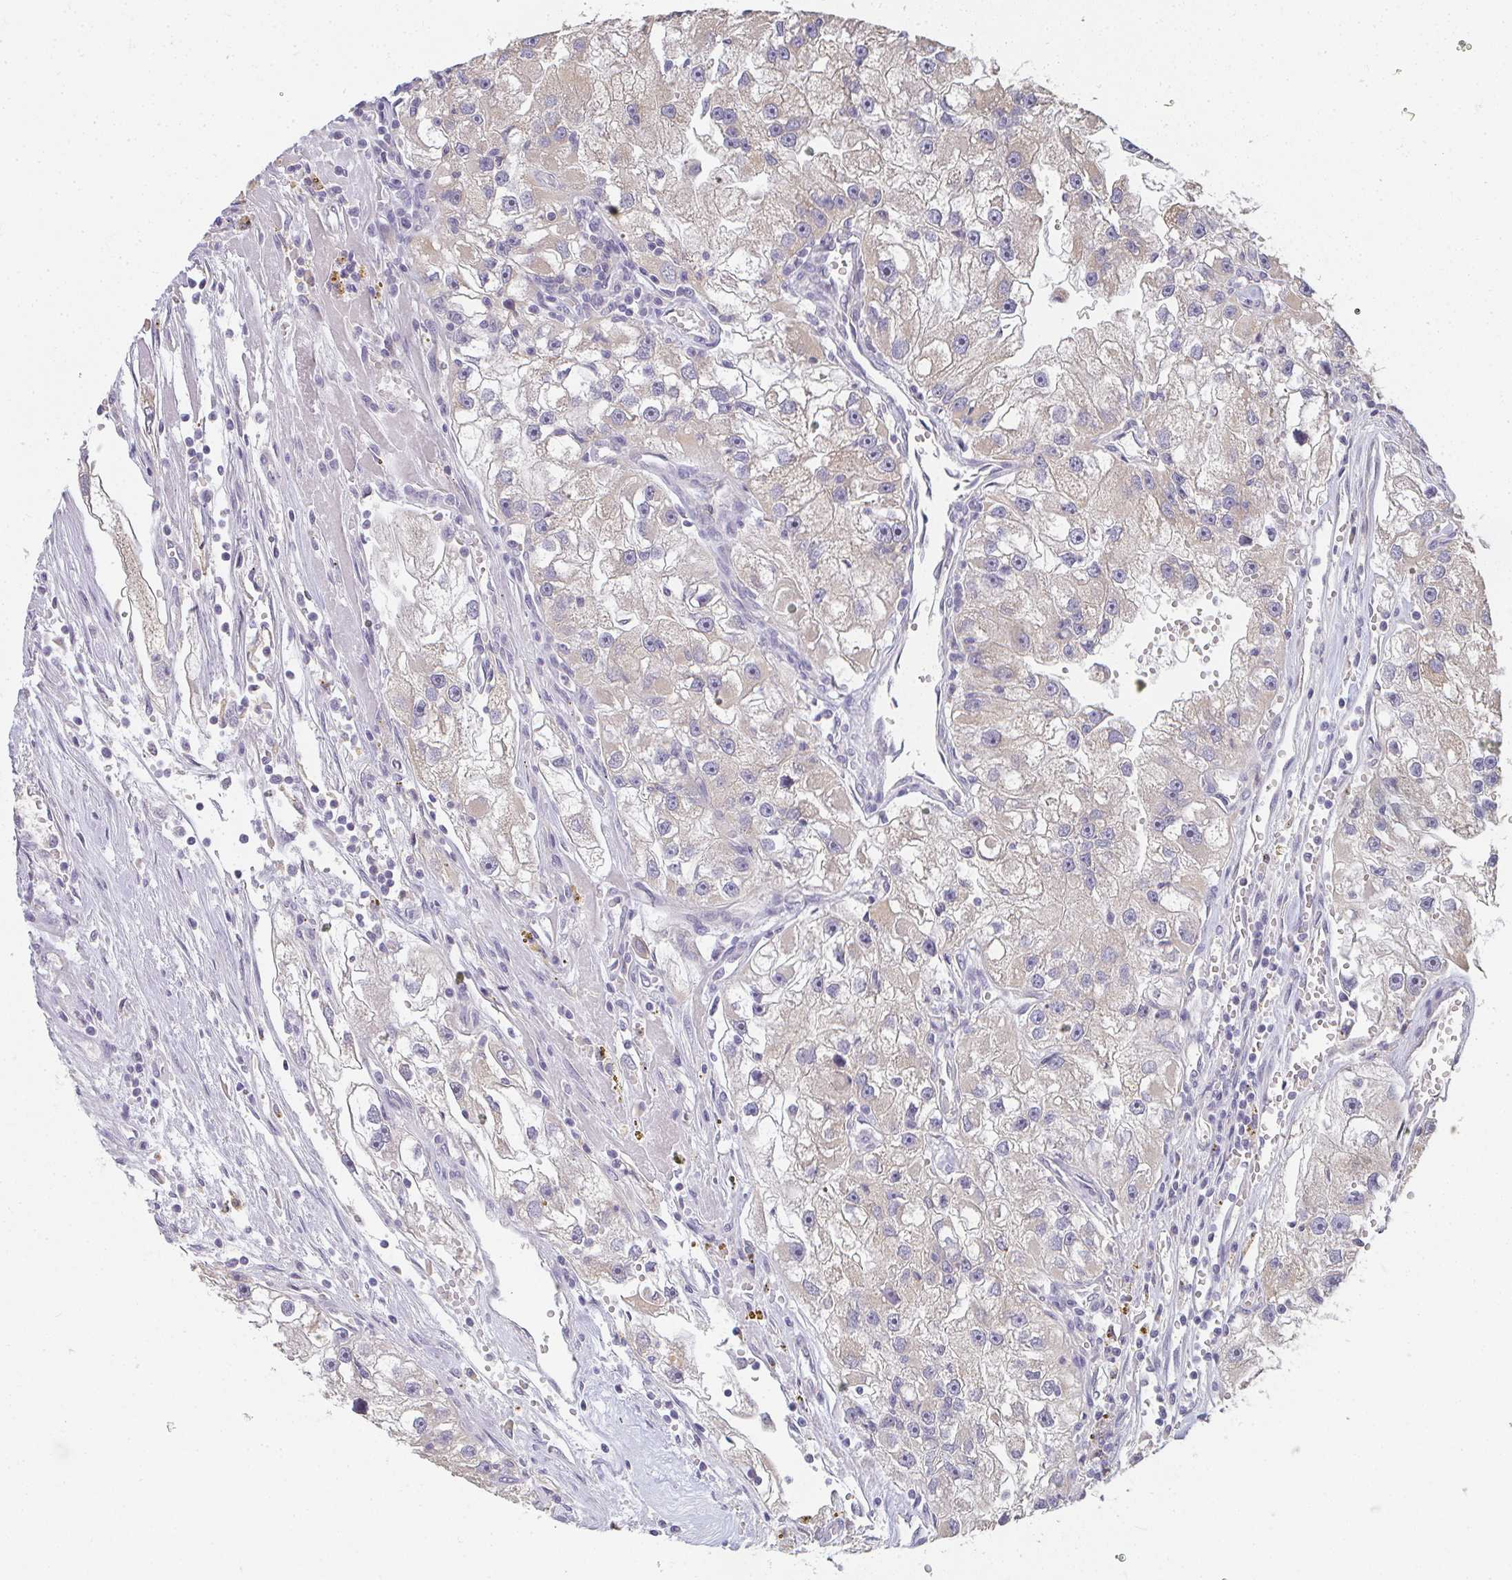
{"staining": {"intensity": "negative", "quantity": "none", "location": "none"}, "tissue": "renal cancer", "cell_type": "Tumor cells", "image_type": "cancer", "snomed": [{"axis": "morphology", "description": "Adenocarcinoma, NOS"}, {"axis": "topography", "description": "Kidney"}], "caption": "DAB (3,3'-diaminobenzidine) immunohistochemical staining of human renal adenocarcinoma reveals no significant staining in tumor cells.", "gene": "SLC35B3", "patient": {"sex": "male", "age": 63}}